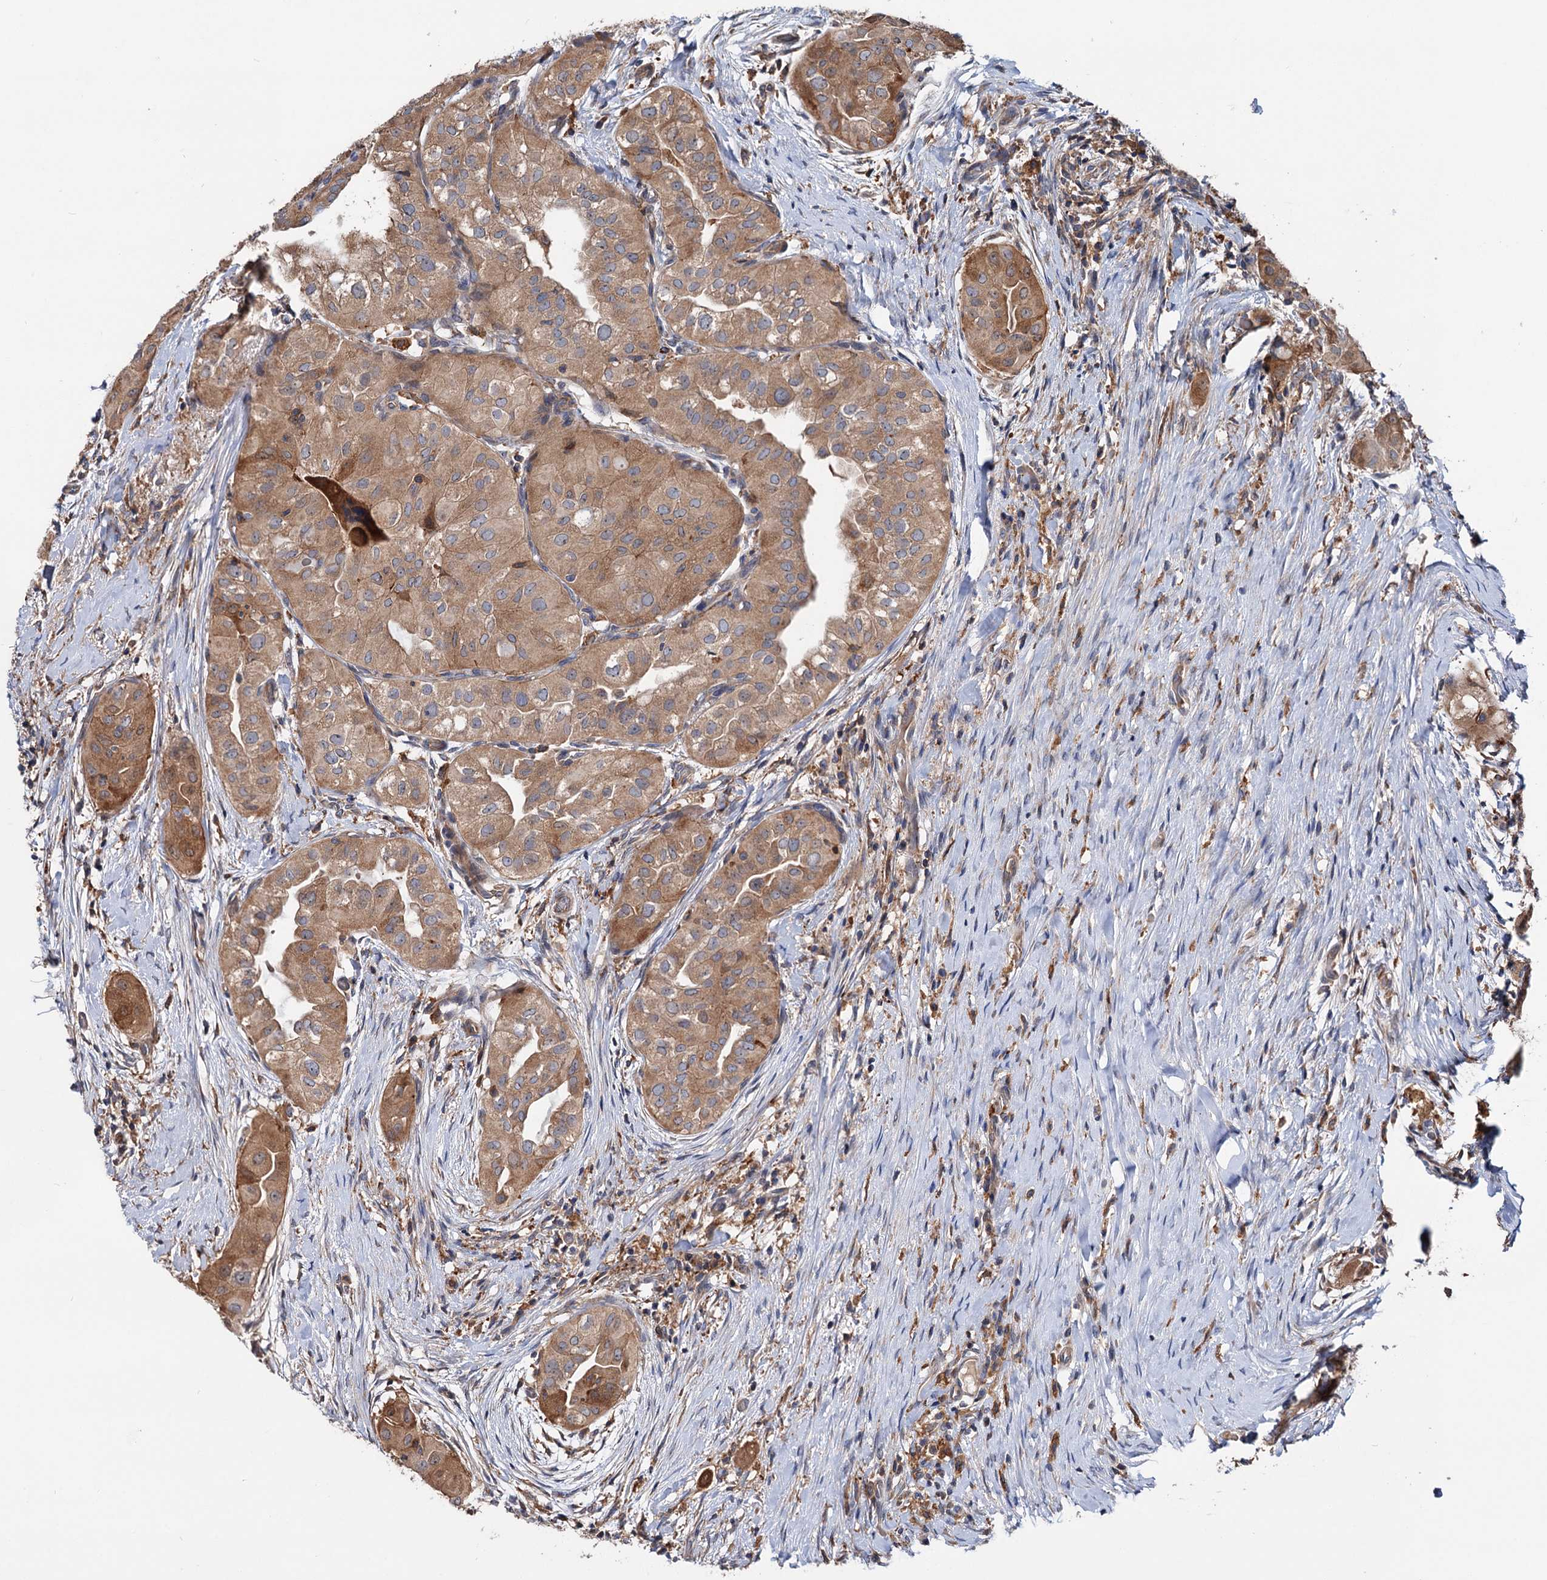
{"staining": {"intensity": "moderate", "quantity": ">75%", "location": "cytoplasmic/membranous"}, "tissue": "thyroid cancer", "cell_type": "Tumor cells", "image_type": "cancer", "snomed": [{"axis": "morphology", "description": "Papillary adenocarcinoma, NOS"}, {"axis": "topography", "description": "Thyroid gland"}], "caption": "Thyroid cancer stained for a protein (brown) exhibits moderate cytoplasmic/membranous positive positivity in about >75% of tumor cells.", "gene": "RNF111", "patient": {"sex": "female", "age": 59}}